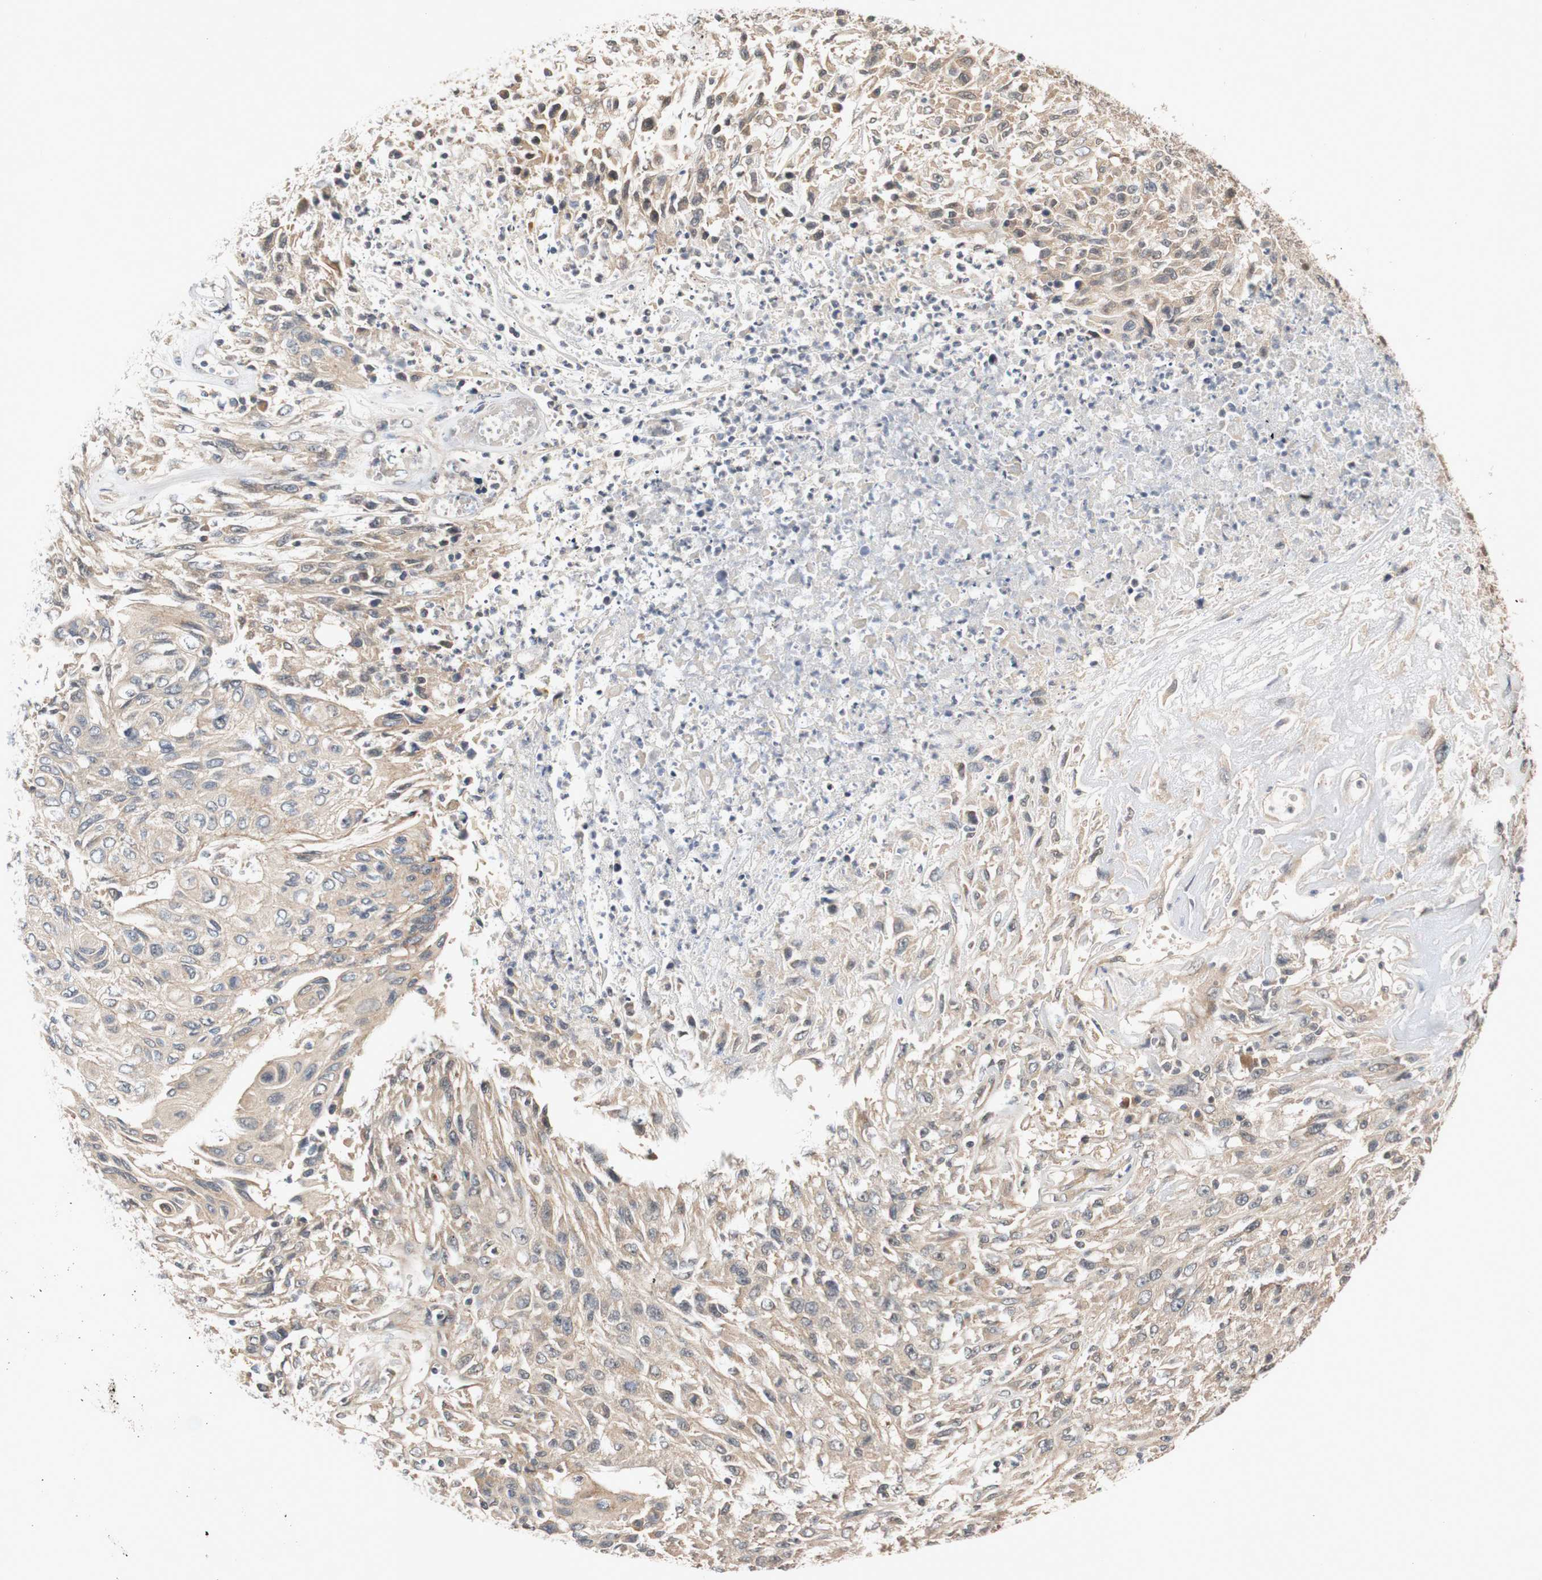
{"staining": {"intensity": "moderate", "quantity": ">75%", "location": "cytoplasmic/membranous"}, "tissue": "urothelial cancer", "cell_type": "Tumor cells", "image_type": "cancer", "snomed": [{"axis": "morphology", "description": "Urothelial carcinoma, High grade"}, {"axis": "topography", "description": "Urinary bladder"}], "caption": "Urothelial cancer stained with a brown dye exhibits moderate cytoplasmic/membranous positive positivity in approximately >75% of tumor cells.", "gene": "PIN1", "patient": {"sex": "male", "age": 66}}